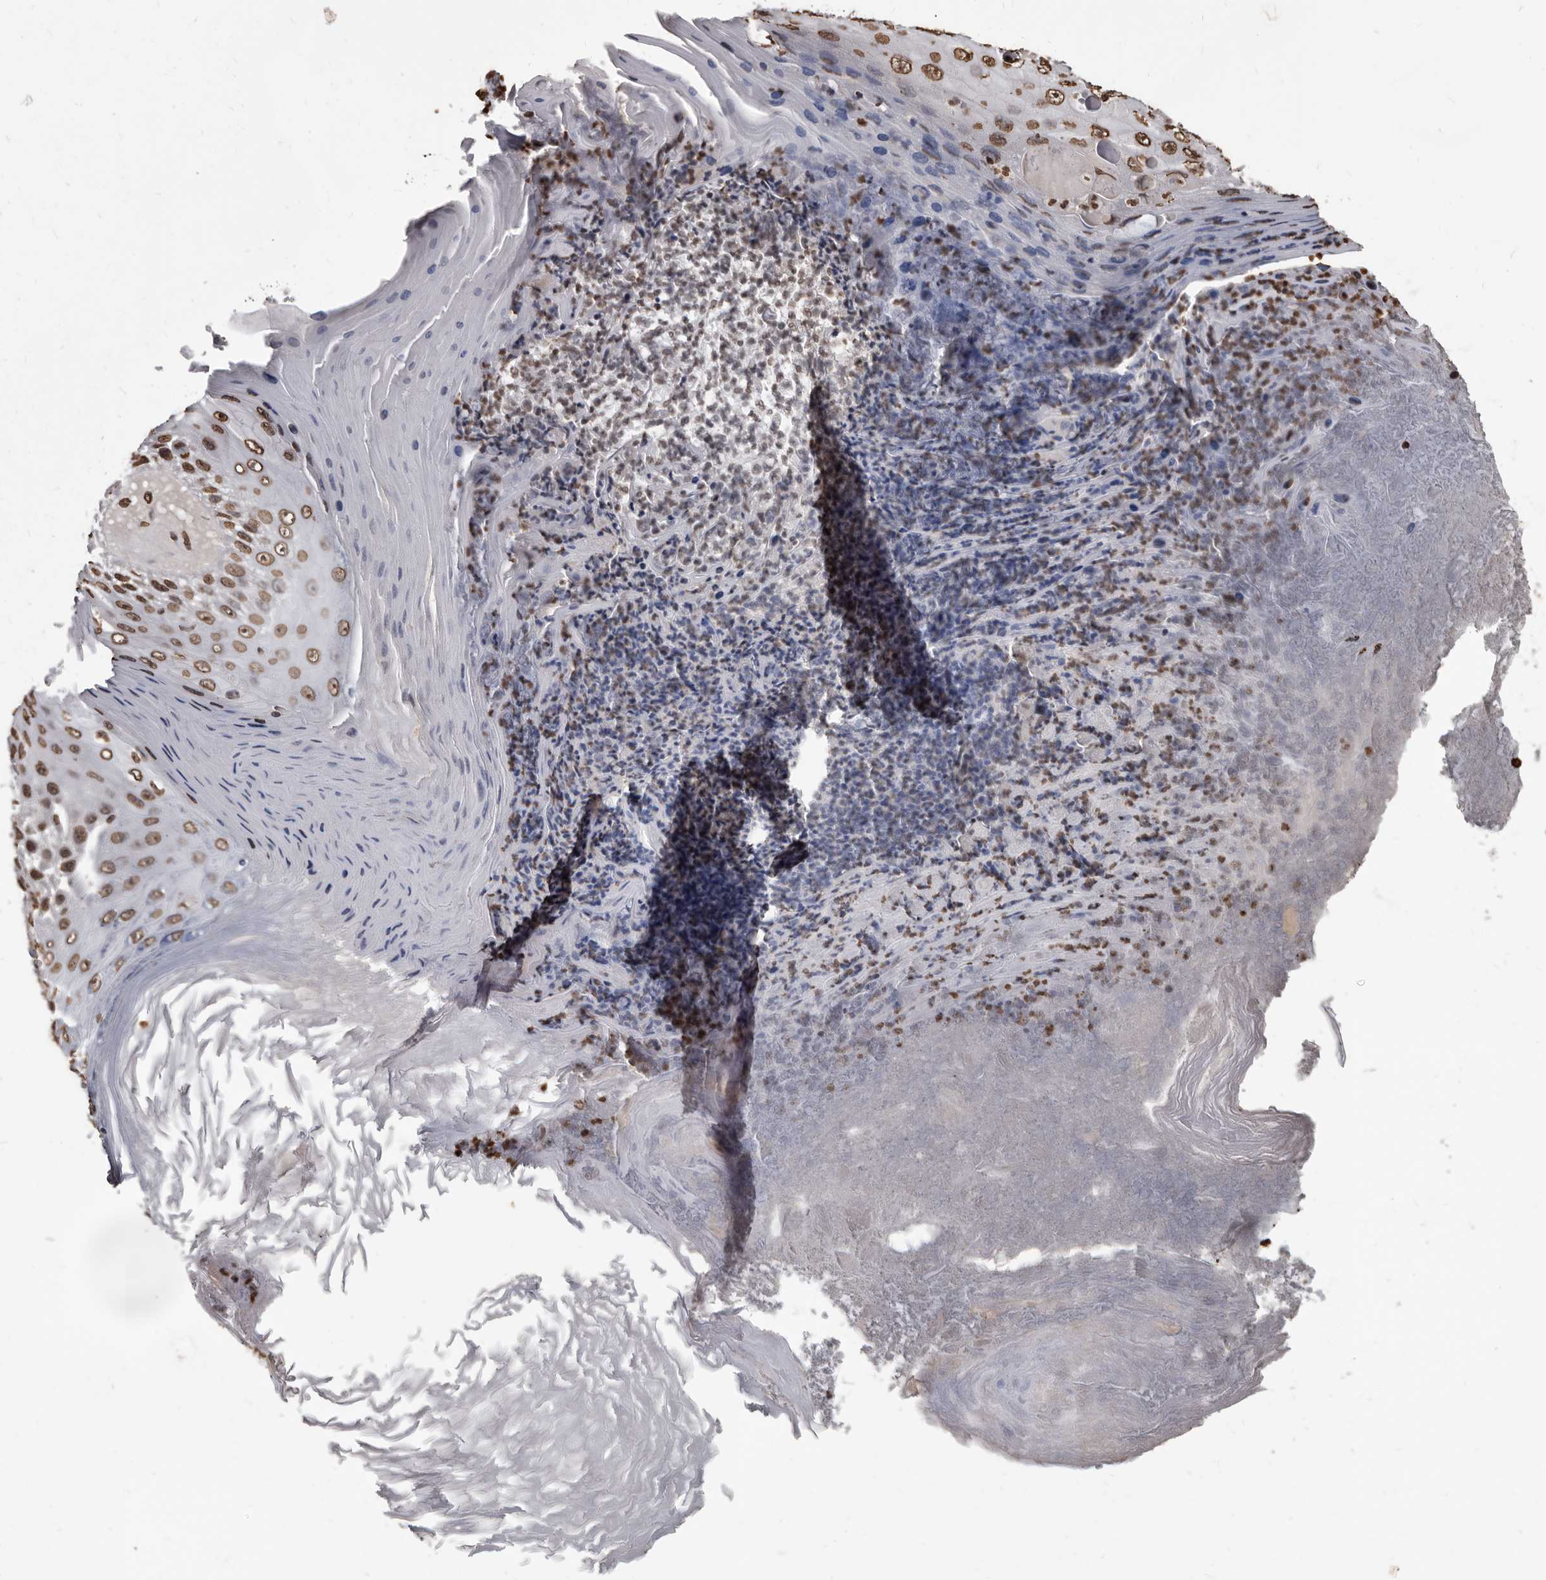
{"staining": {"intensity": "moderate", "quantity": ">75%", "location": "nuclear"}, "tissue": "skin cancer", "cell_type": "Tumor cells", "image_type": "cancer", "snomed": [{"axis": "morphology", "description": "Squamous cell carcinoma, NOS"}, {"axis": "topography", "description": "Skin"}], "caption": "DAB (3,3'-diaminobenzidine) immunohistochemical staining of human skin cancer (squamous cell carcinoma) reveals moderate nuclear protein expression in about >75% of tumor cells. The staining was performed using DAB (3,3'-diaminobenzidine), with brown indicating positive protein expression. Nuclei are stained blue with hematoxylin.", "gene": "AHR", "patient": {"sex": "female", "age": 88}}